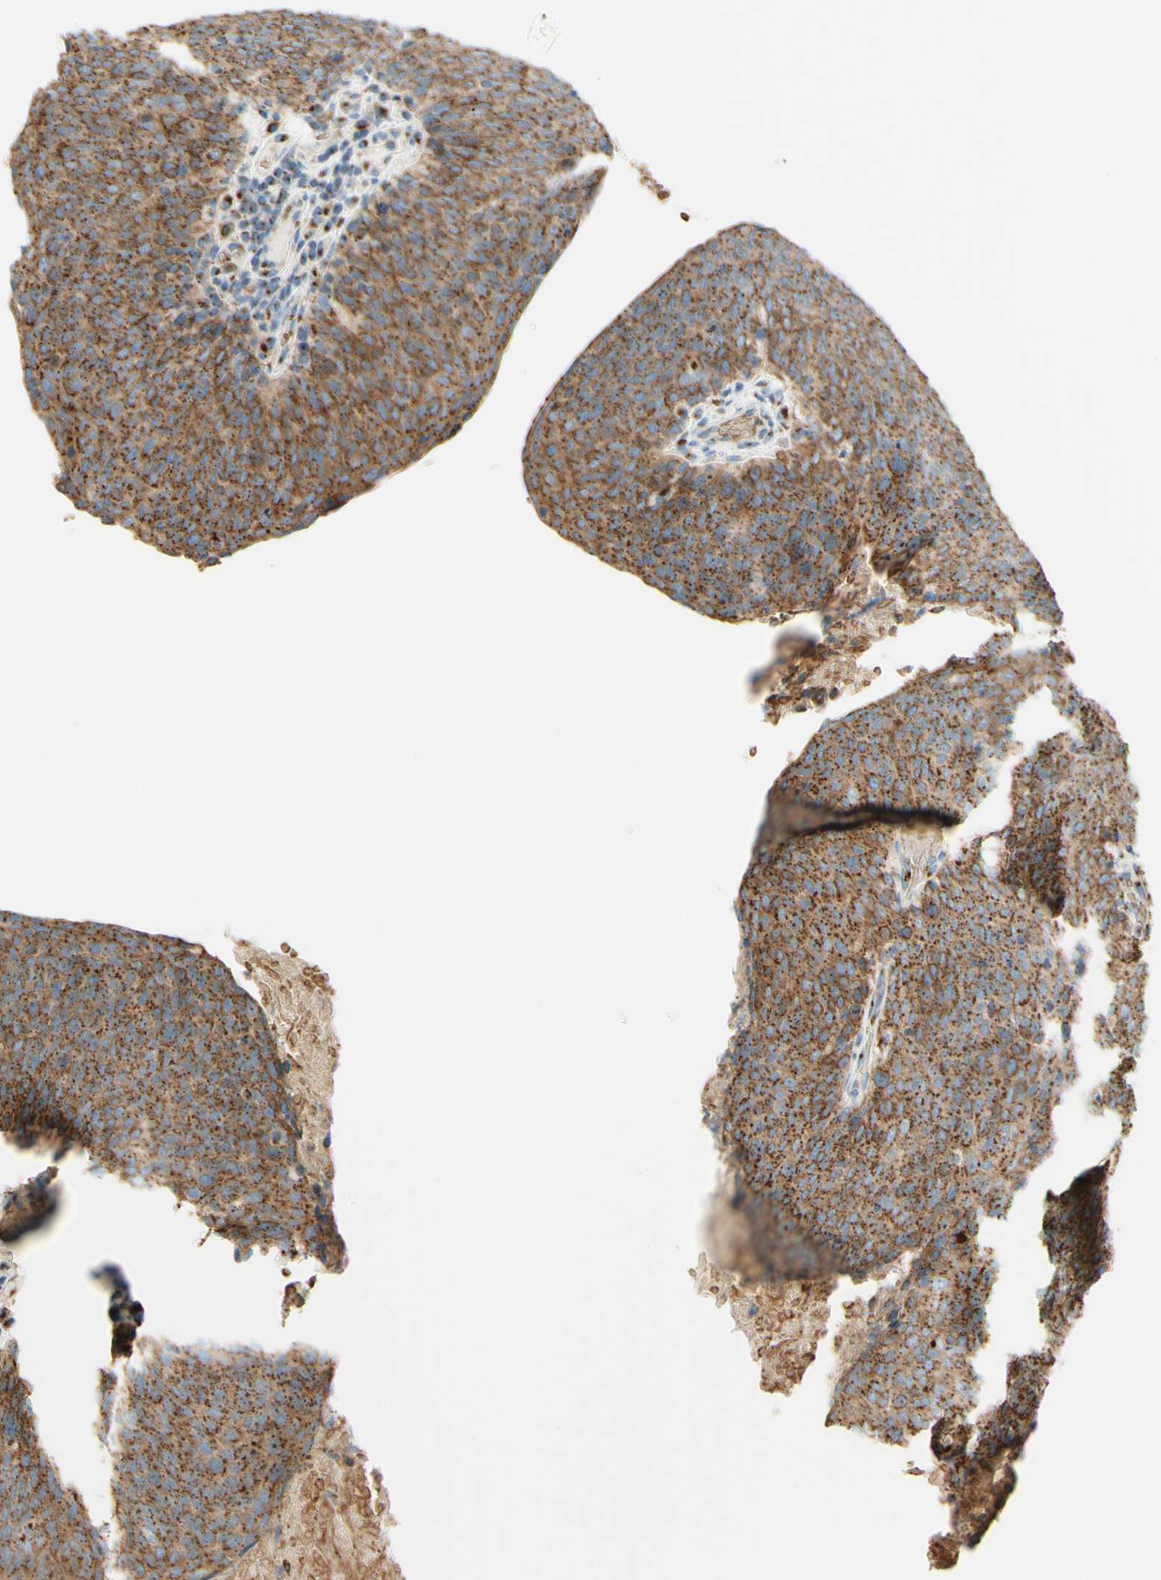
{"staining": {"intensity": "strong", "quantity": ">75%", "location": "cytoplasmic/membranous"}, "tissue": "head and neck cancer", "cell_type": "Tumor cells", "image_type": "cancer", "snomed": [{"axis": "morphology", "description": "Squamous cell carcinoma, NOS"}, {"axis": "morphology", "description": "Squamous cell carcinoma, metastatic, NOS"}, {"axis": "topography", "description": "Lymph node"}, {"axis": "topography", "description": "Head-Neck"}], "caption": "Immunohistochemical staining of head and neck metastatic squamous cell carcinoma demonstrates high levels of strong cytoplasmic/membranous expression in approximately >75% of tumor cells.", "gene": "GOLGB1", "patient": {"sex": "male", "age": 62}}